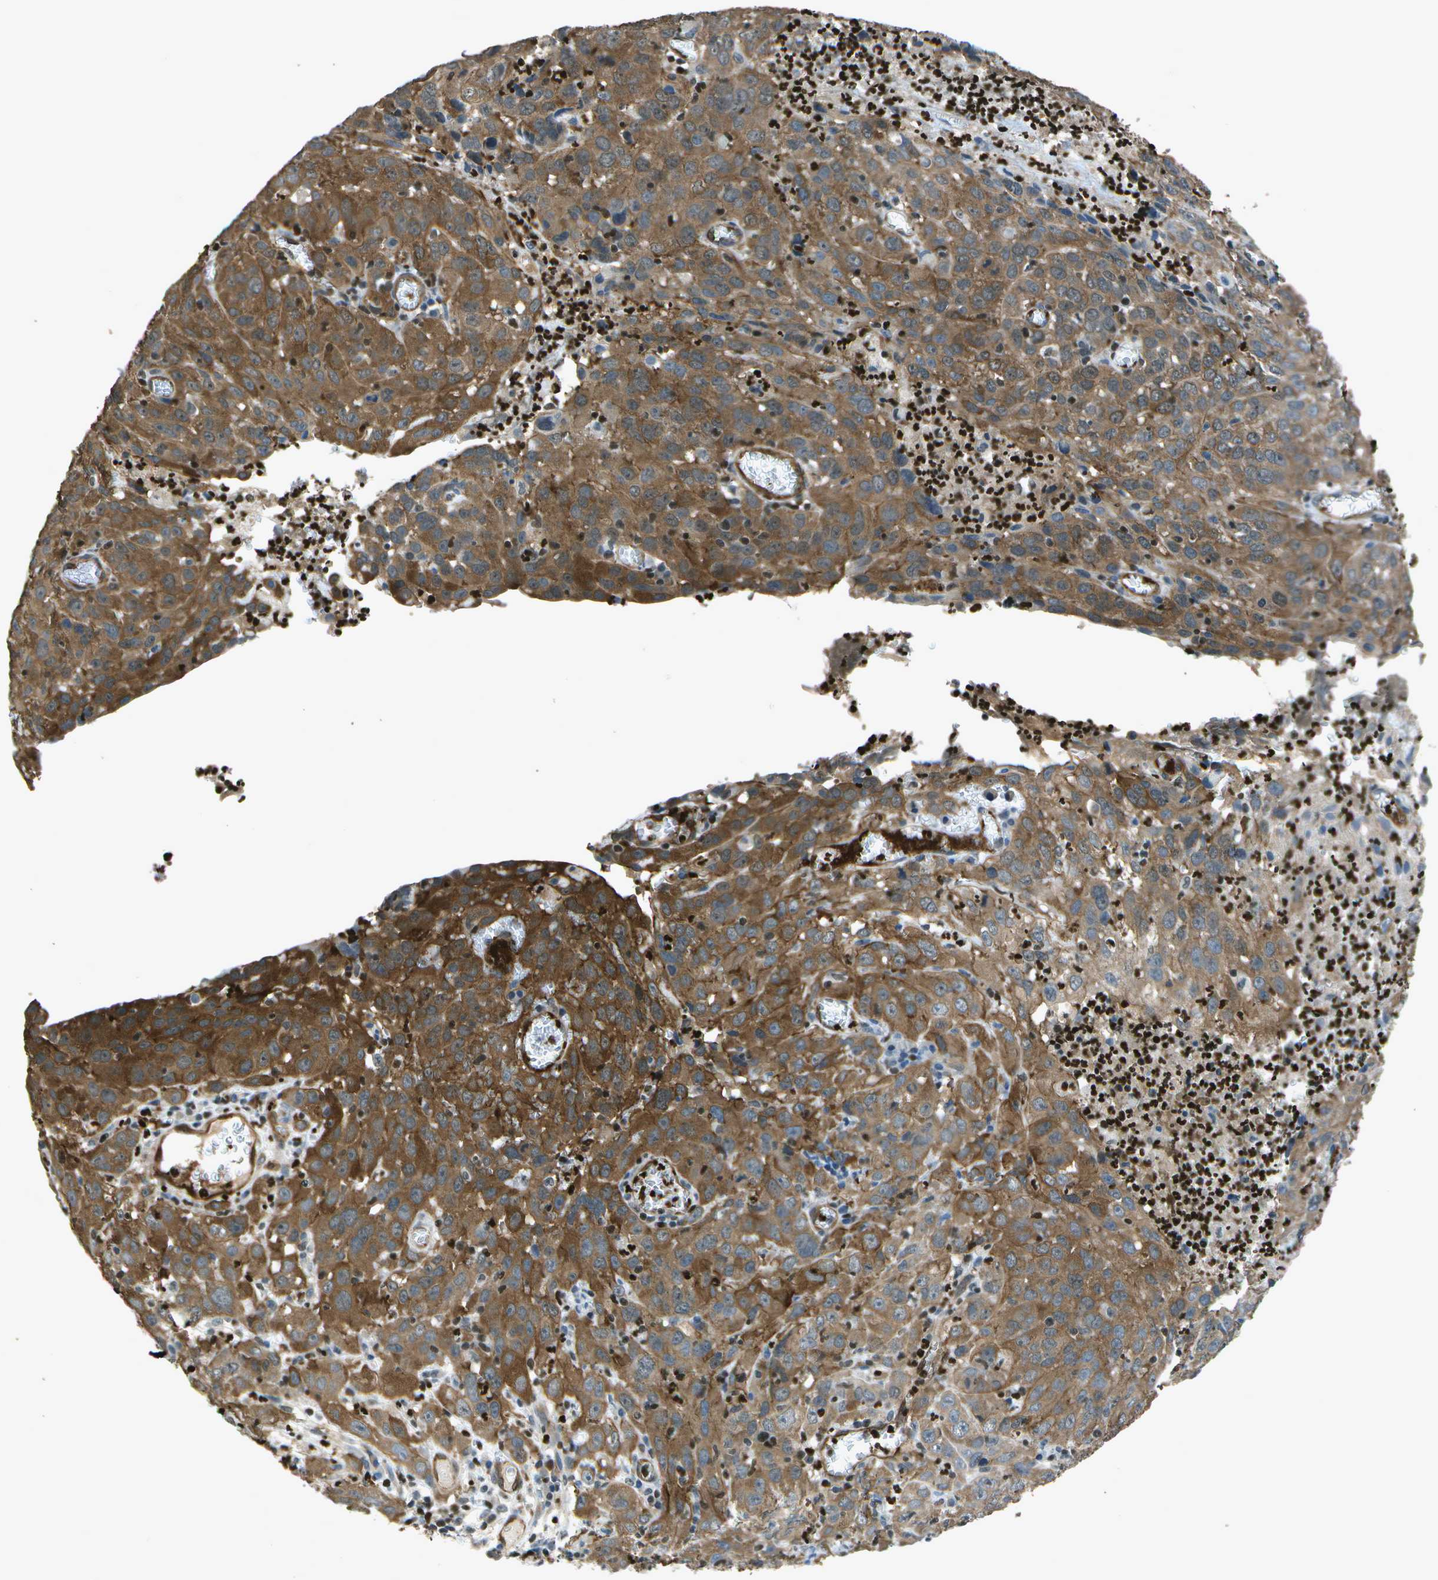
{"staining": {"intensity": "moderate", "quantity": ">75%", "location": "cytoplasmic/membranous"}, "tissue": "cervical cancer", "cell_type": "Tumor cells", "image_type": "cancer", "snomed": [{"axis": "morphology", "description": "Squamous cell carcinoma, NOS"}, {"axis": "topography", "description": "Cervix"}], "caption": "Immunohistochemical staining of human cervical cancer (squamous cell carcinoma) exhibits medium levels of moderate cytoplasmic/membranous positivity in approximately >75% of tumor cells.", "gene": "PDLIM1", "patient": {"sex": "female", "age": 32}}